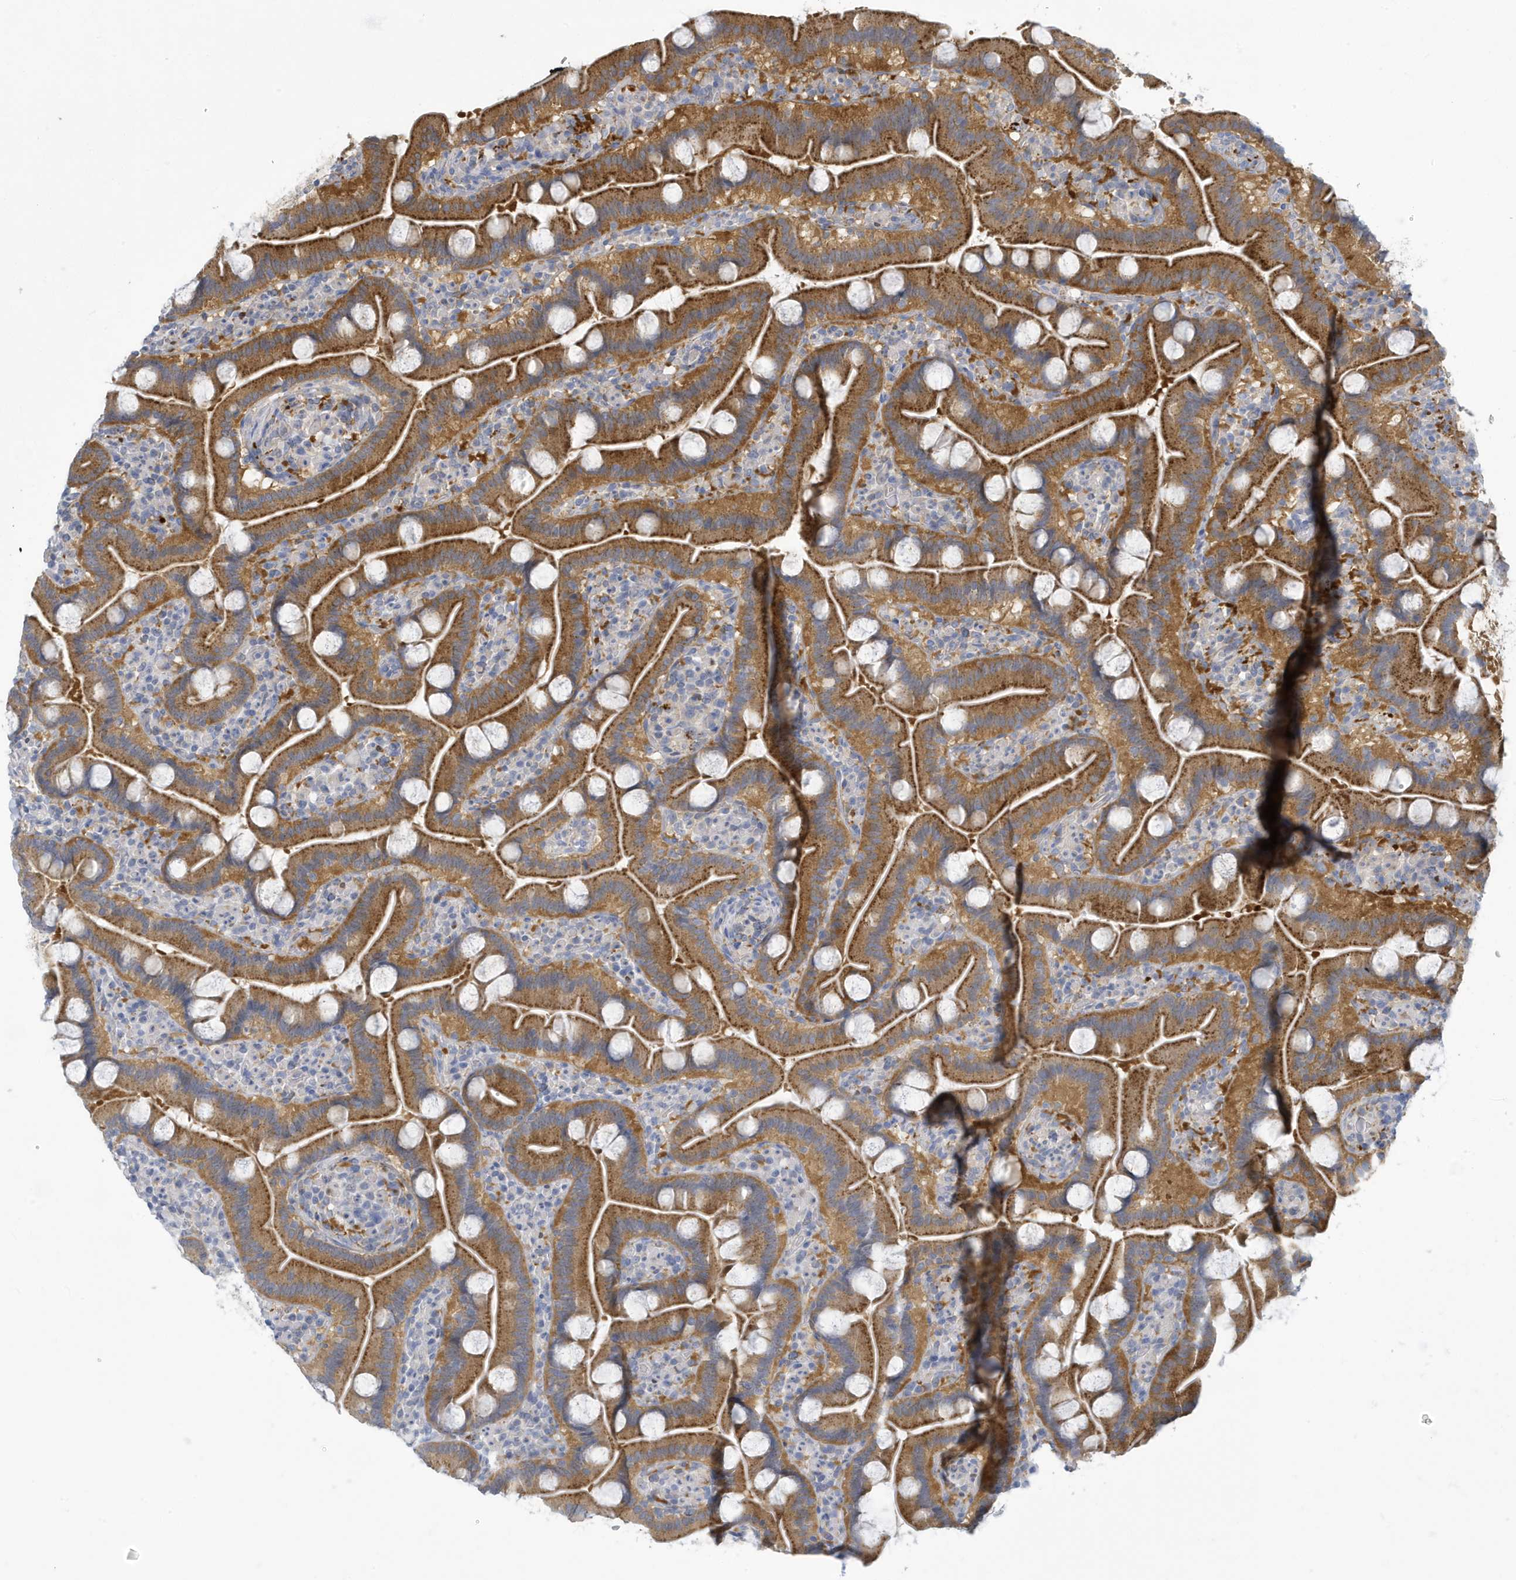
{"staining": {"intensity": "moderate", "quantity": ">75%", "location": "cytoplasmic/membranous"}, "tissue": "duodenum", "cell_type": "Glandular cells", "image_type": "normal", "snomed": [{"axis": "morphology", "description": "Normal tissue, NOS"}, {"axis": "topography", "description": "Duodenum"}], "caption": "This is an image of immunohistochemistry (IHC) staining of normal duodenum, which shows moderate positivity in the cytoplasmic/membranous of glandular cells.", "gene": "VTA1", "patient": {"sex": "male", "age": 55}}